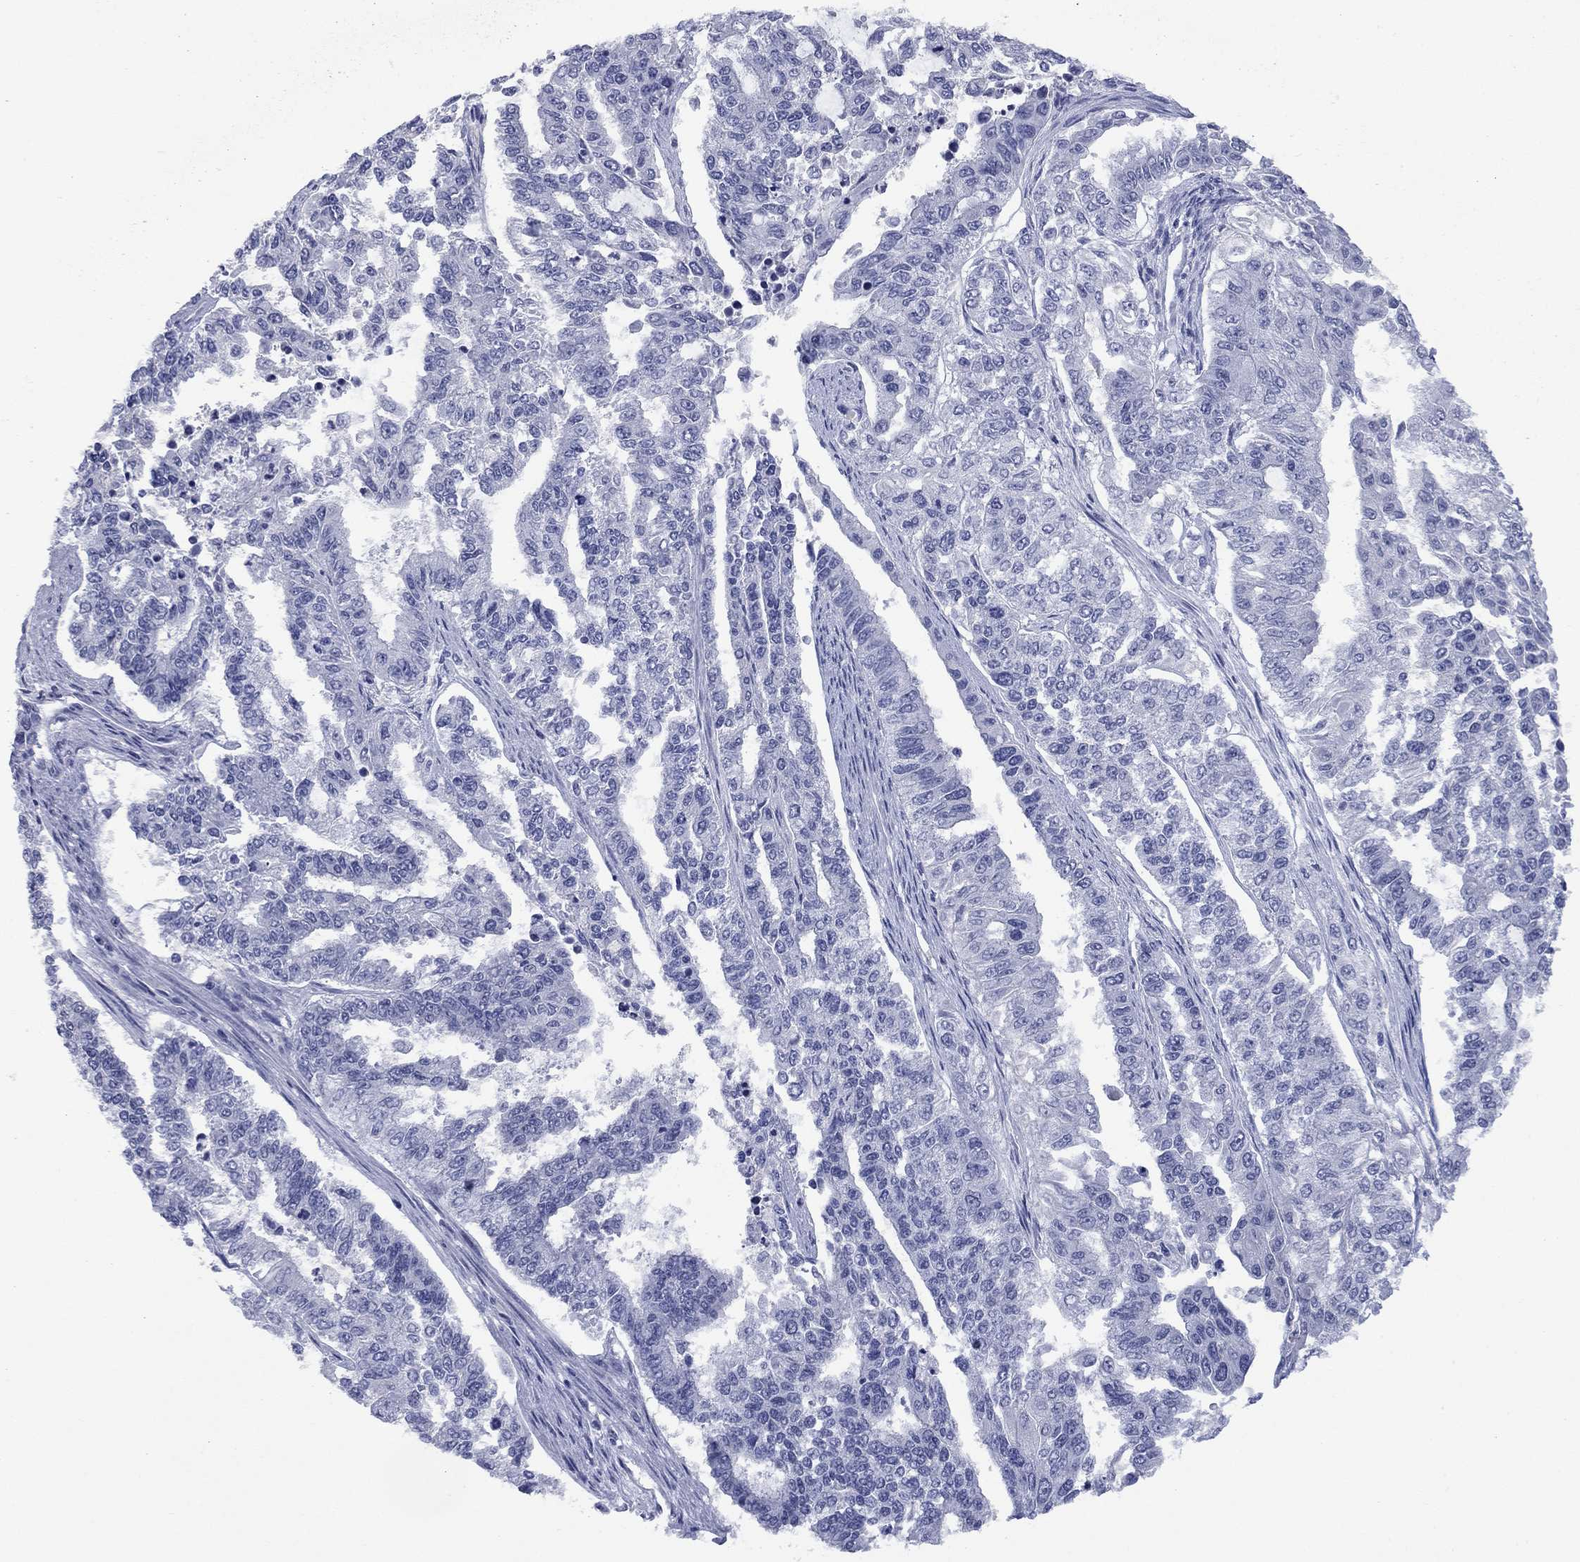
{"staining": {"intensity": "negative", "quantity": "none", "location": "none"}, "tissue": "endometrial cancer", "cell_type": "Tumor cells", "image_type": "cancer", "snomed": [{"axis": "morphology", "description": "Adenocarcinoma, NOS"}, {"axis": "topography", "description": "Uterus"}], "caption": "DAB immunohistochemical staining of endometrial cancer (adenocarcinoma) exhibits no significant staining in tumor cells.", "gene": "ATP6V1G2", "patient": {"sex": "female", "age": 59}}